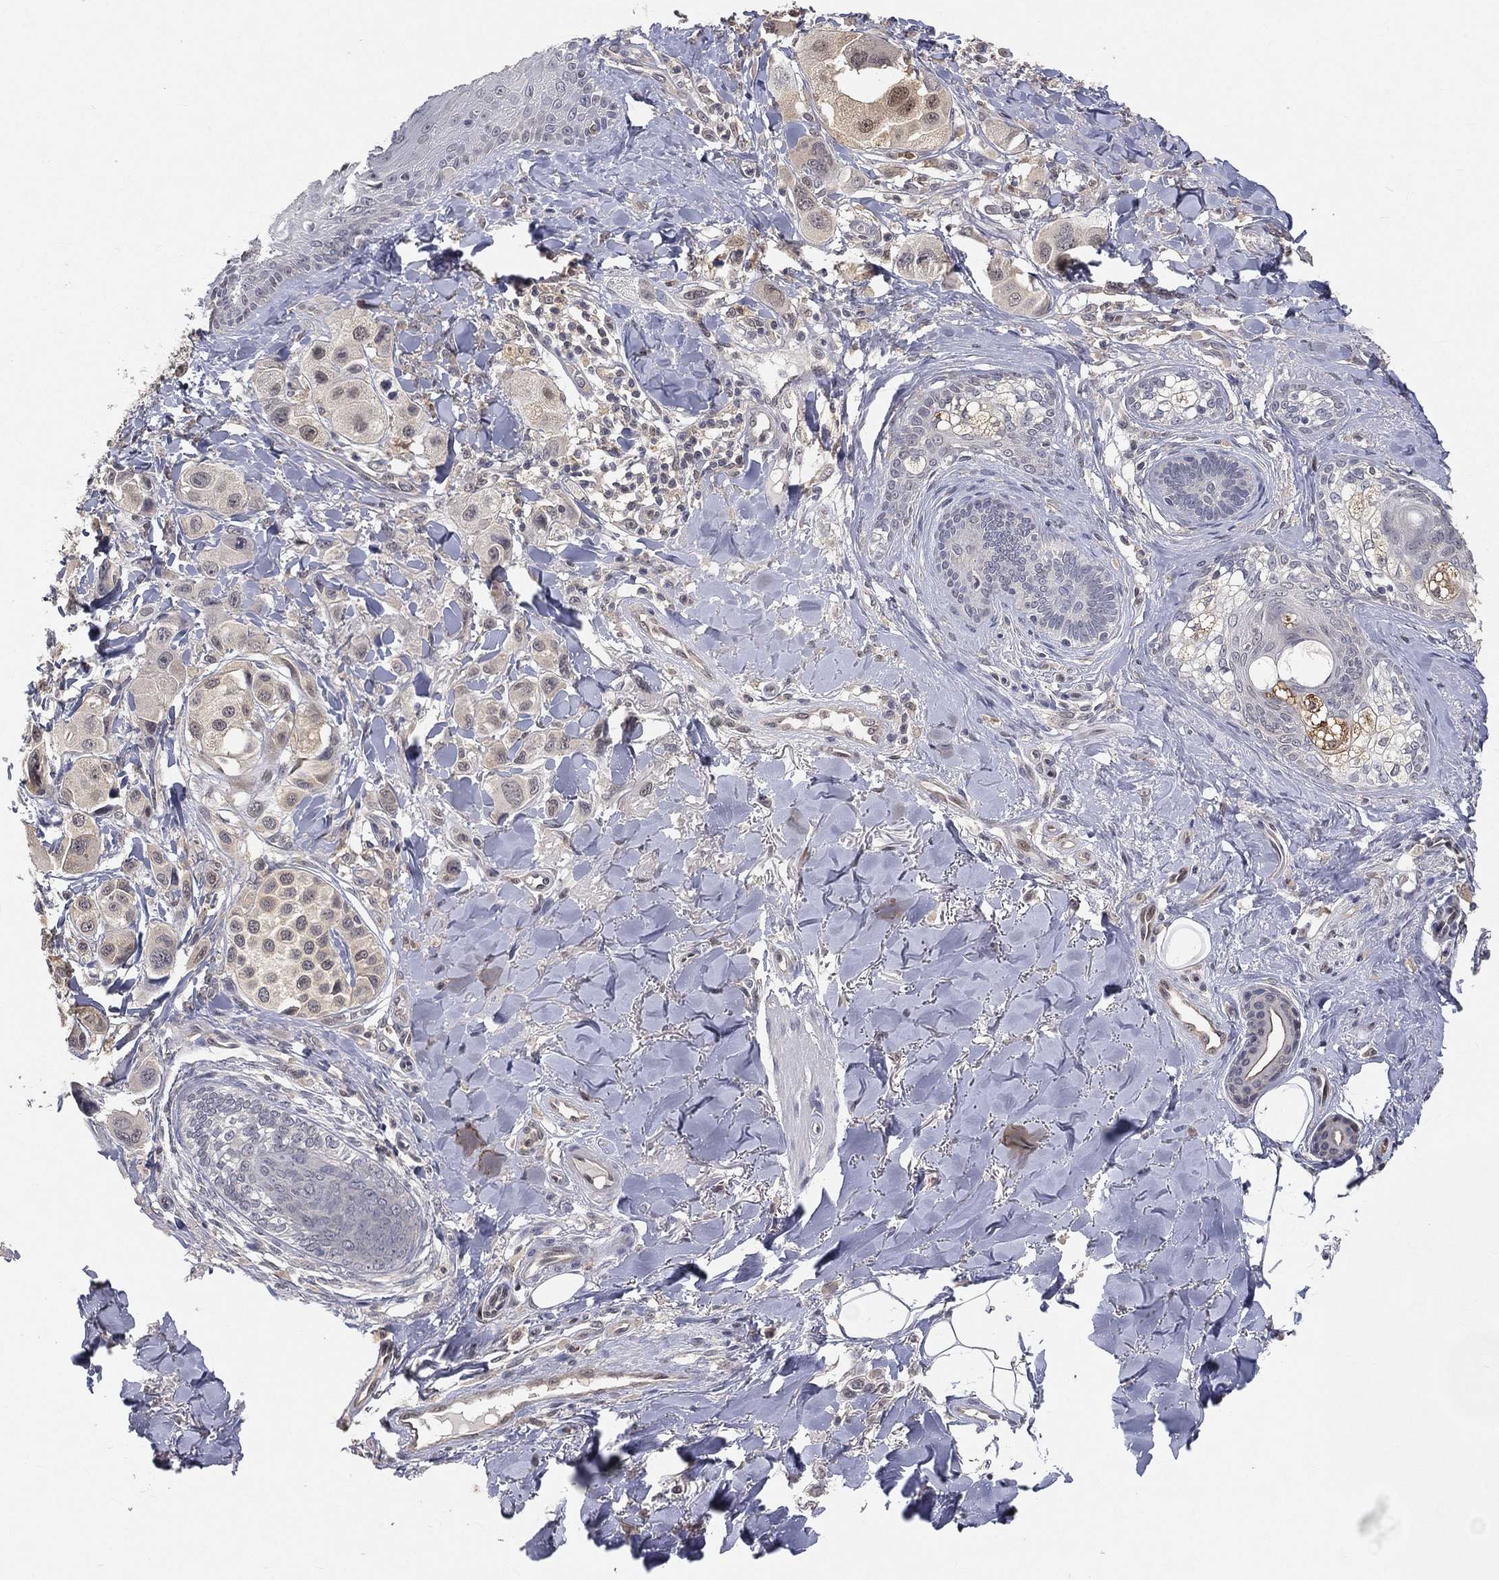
{"staining": {"intensity": "negative", "quantity": "none", "location": "none"}, "tissue": "melanoma", "cell_type": "Tumor cells", "image_type": "cancer", "snomed": [{"axis": "morphology", "description": "Malignant melanoma, NOS"}, {"axis": "topography", "description": "Skin"}], "caption": "The immunohistochemistry (IHC) micrograph has no significant positivity in tumor cells of melanoma tissue.", "gene": "MAPK1", "patient": {"sex": "male", "age": 57}}